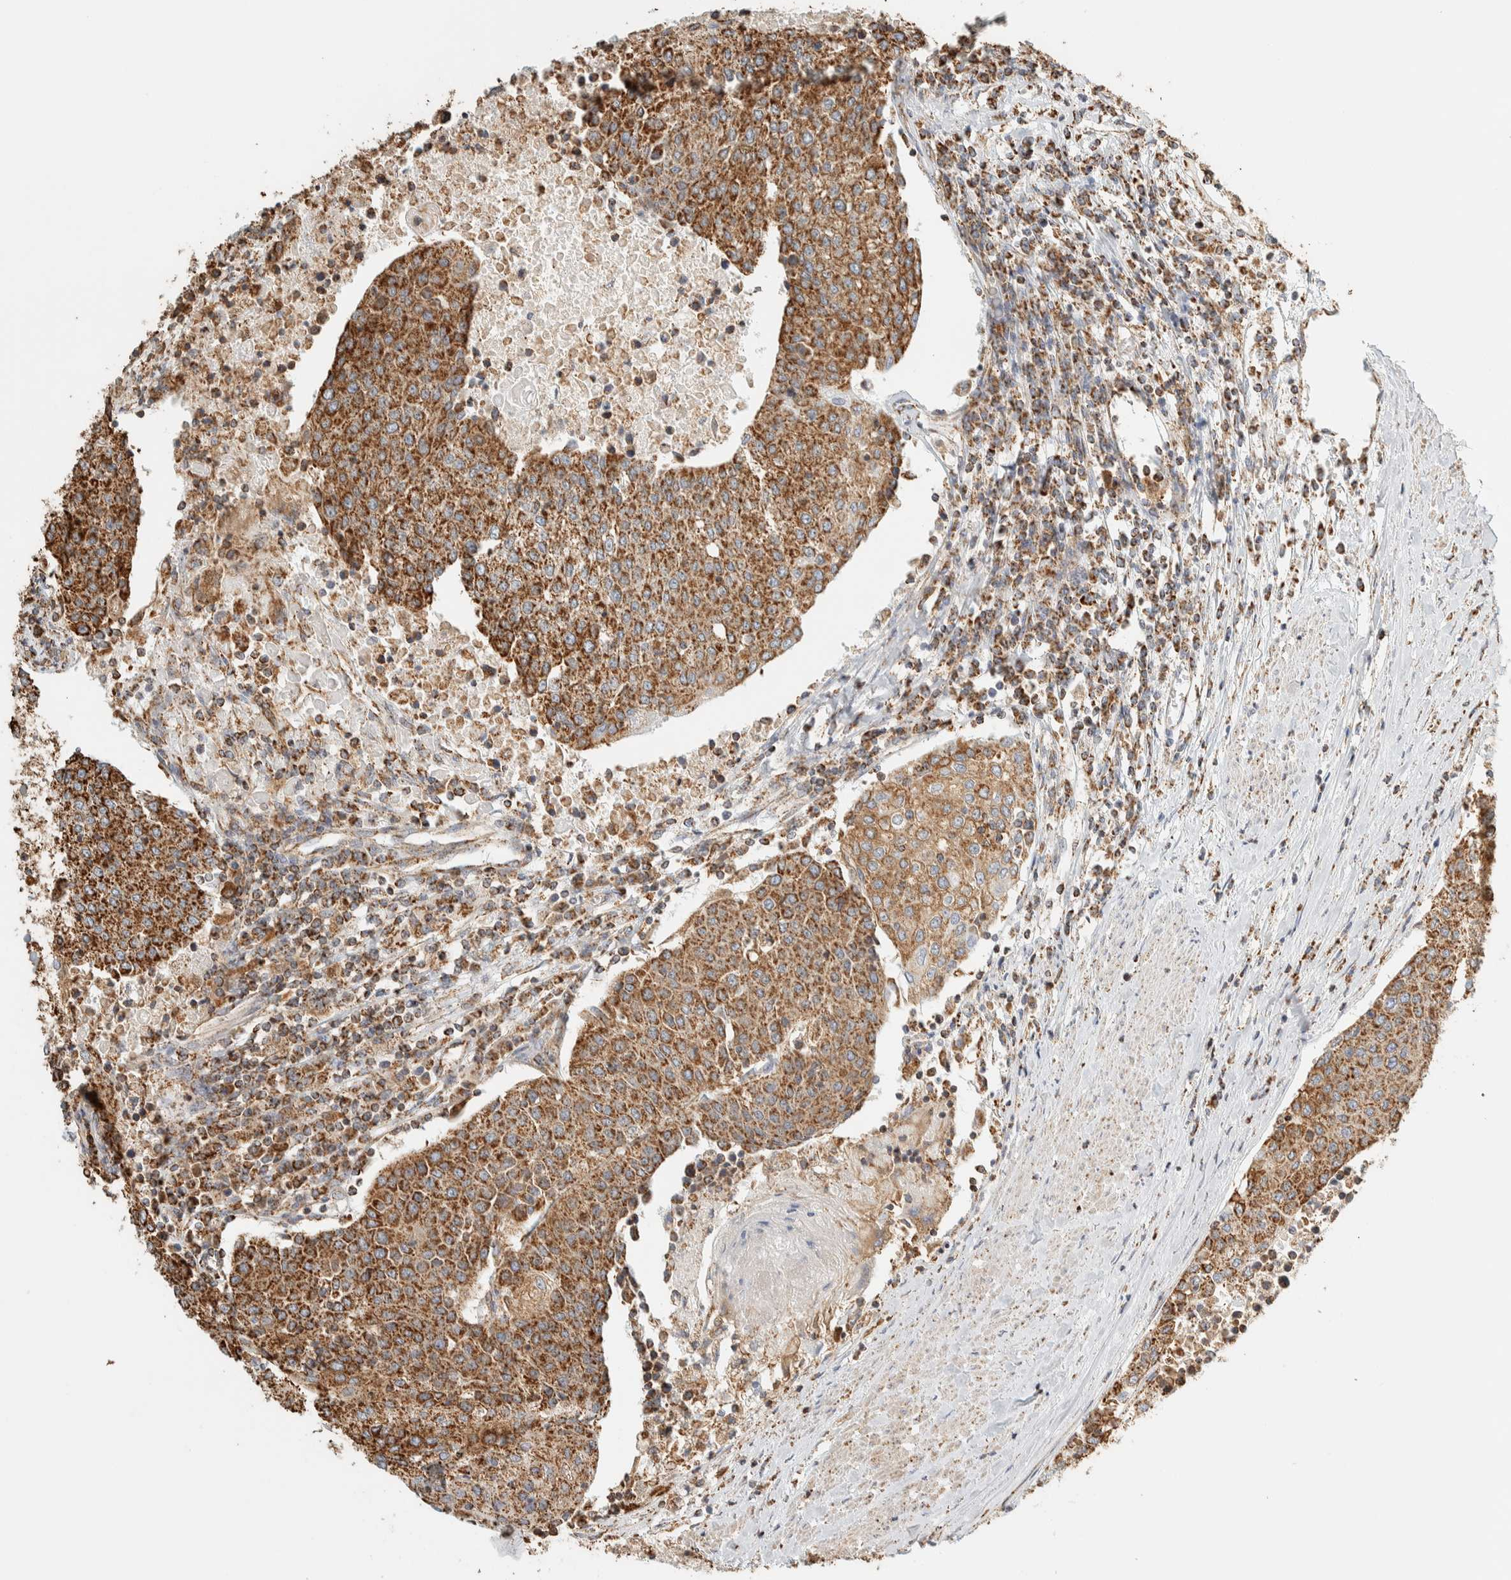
{"staining": {"intensity": "strong", "quantity": ">75%", "location": "cytoplasmic/membranous"}, "tissue": "urothelial cancer", "cell_type": "Tumor cells", "image_type": "cancer", "snomed": [{"axis": "morphology", "description": "Urothelial carcinoma, High grade"}, {"axis": "topography", "description": "Urinary bladder"}], "caption": "There is high levels of strong cytoplasmic/membranous staining in tumor cells of urothelial cancer, as demonstrated by immunohistochemical staining (brown color).", "gene": "ZNF454", "patient": {"sex": "female", "age": 85}}